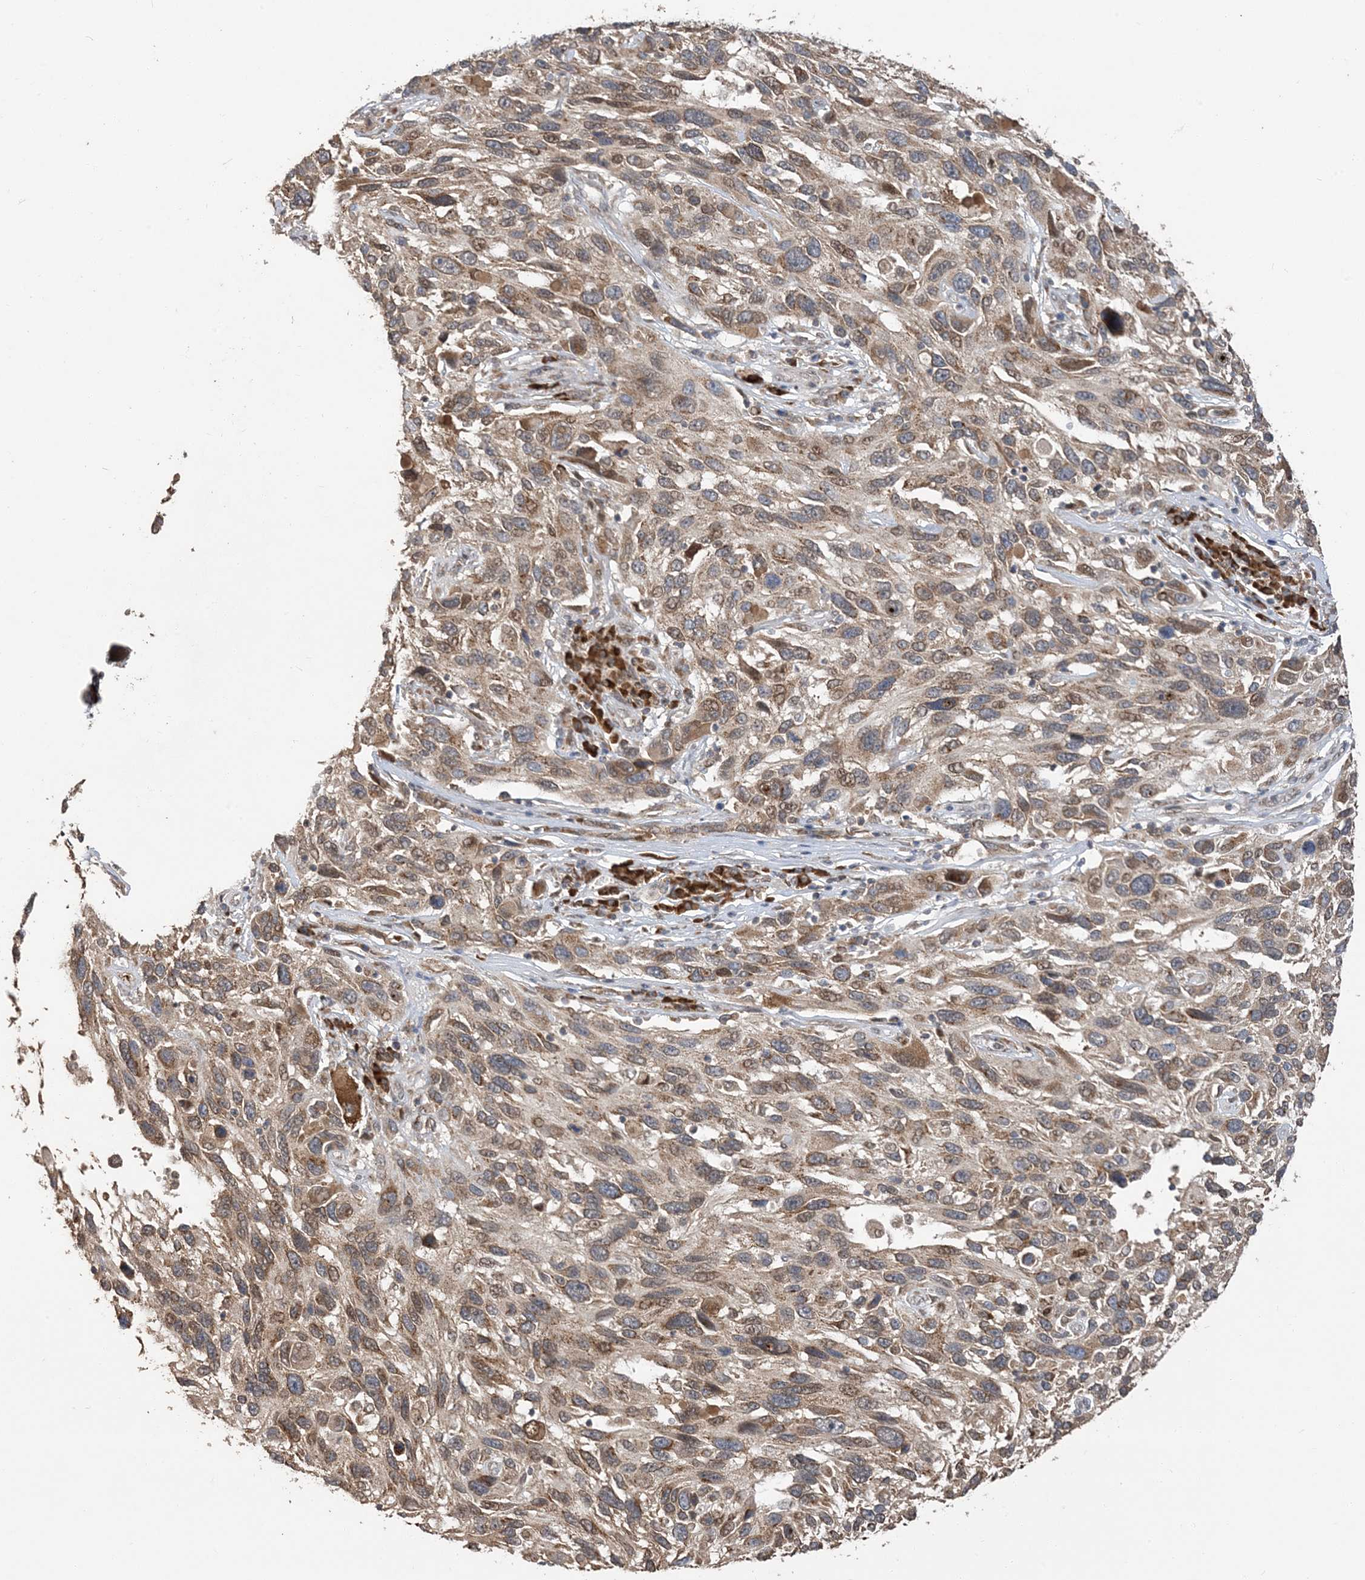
{"staining": {"intensity": "moderate", "quantity": ">75%", "location": "cytoplasmic/membranous"}, "tissue": "melanoma", "cell_type": "Tumor cells", "image_type": "cancer", "snomed": [{"axis": "morphology", "description": "Malignant melanoma, NOS"}, {"axis": "topography", "description": "Skin"}], "caption": "Malignant melanoma stained with DAB (3,3'-diaminobenzidine) IHC displays medium levels of moderate cytoplasmic/membranous positivity in about >75% of tumor cells.", "gene": "RER1", "patient": {"sex": "male", "age": 53}}